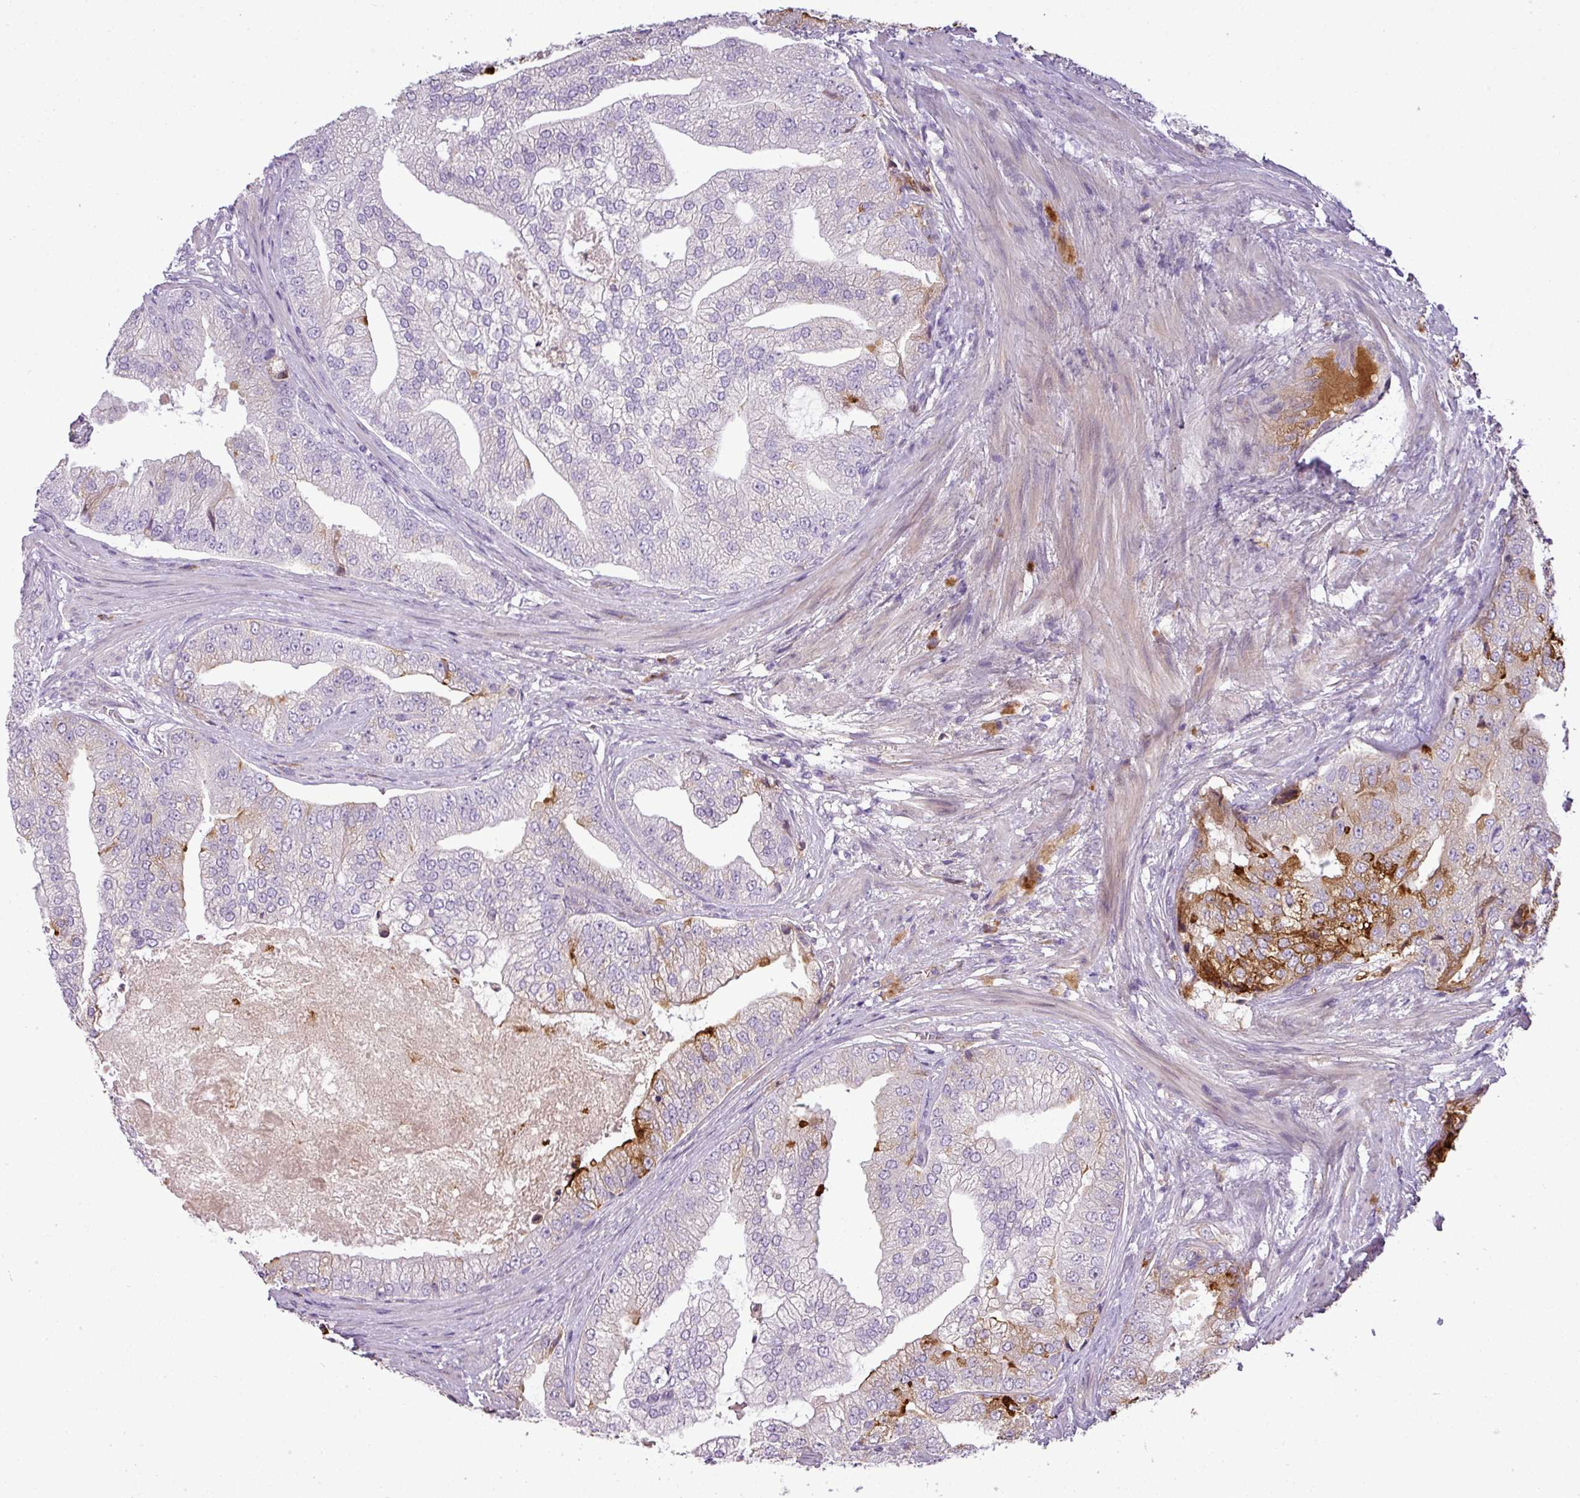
{"staining": {"intensity": "strong", "quantity": "<25%", "location": "cytoplasmic/membranous"}, "tissue": "prostate cancer", "cell_type": "Tumor cells", "image_type": "cancer", "snomed": [{"axis": "morphology", "description": "Adenocarcinoma, High grade"}, {"axis": "topography", "description": "Prostate"}], "caption": "Immunohistochemistry (IHC) image of high-grade adenocarcinoma (prostate) stained for a protein (brown), which reveals medium levels of strong cytoplasmic/membranous staining in about <25% of tumor cells.", "gene": "C4B", "patient": {"sex": "male", "age": 70}}